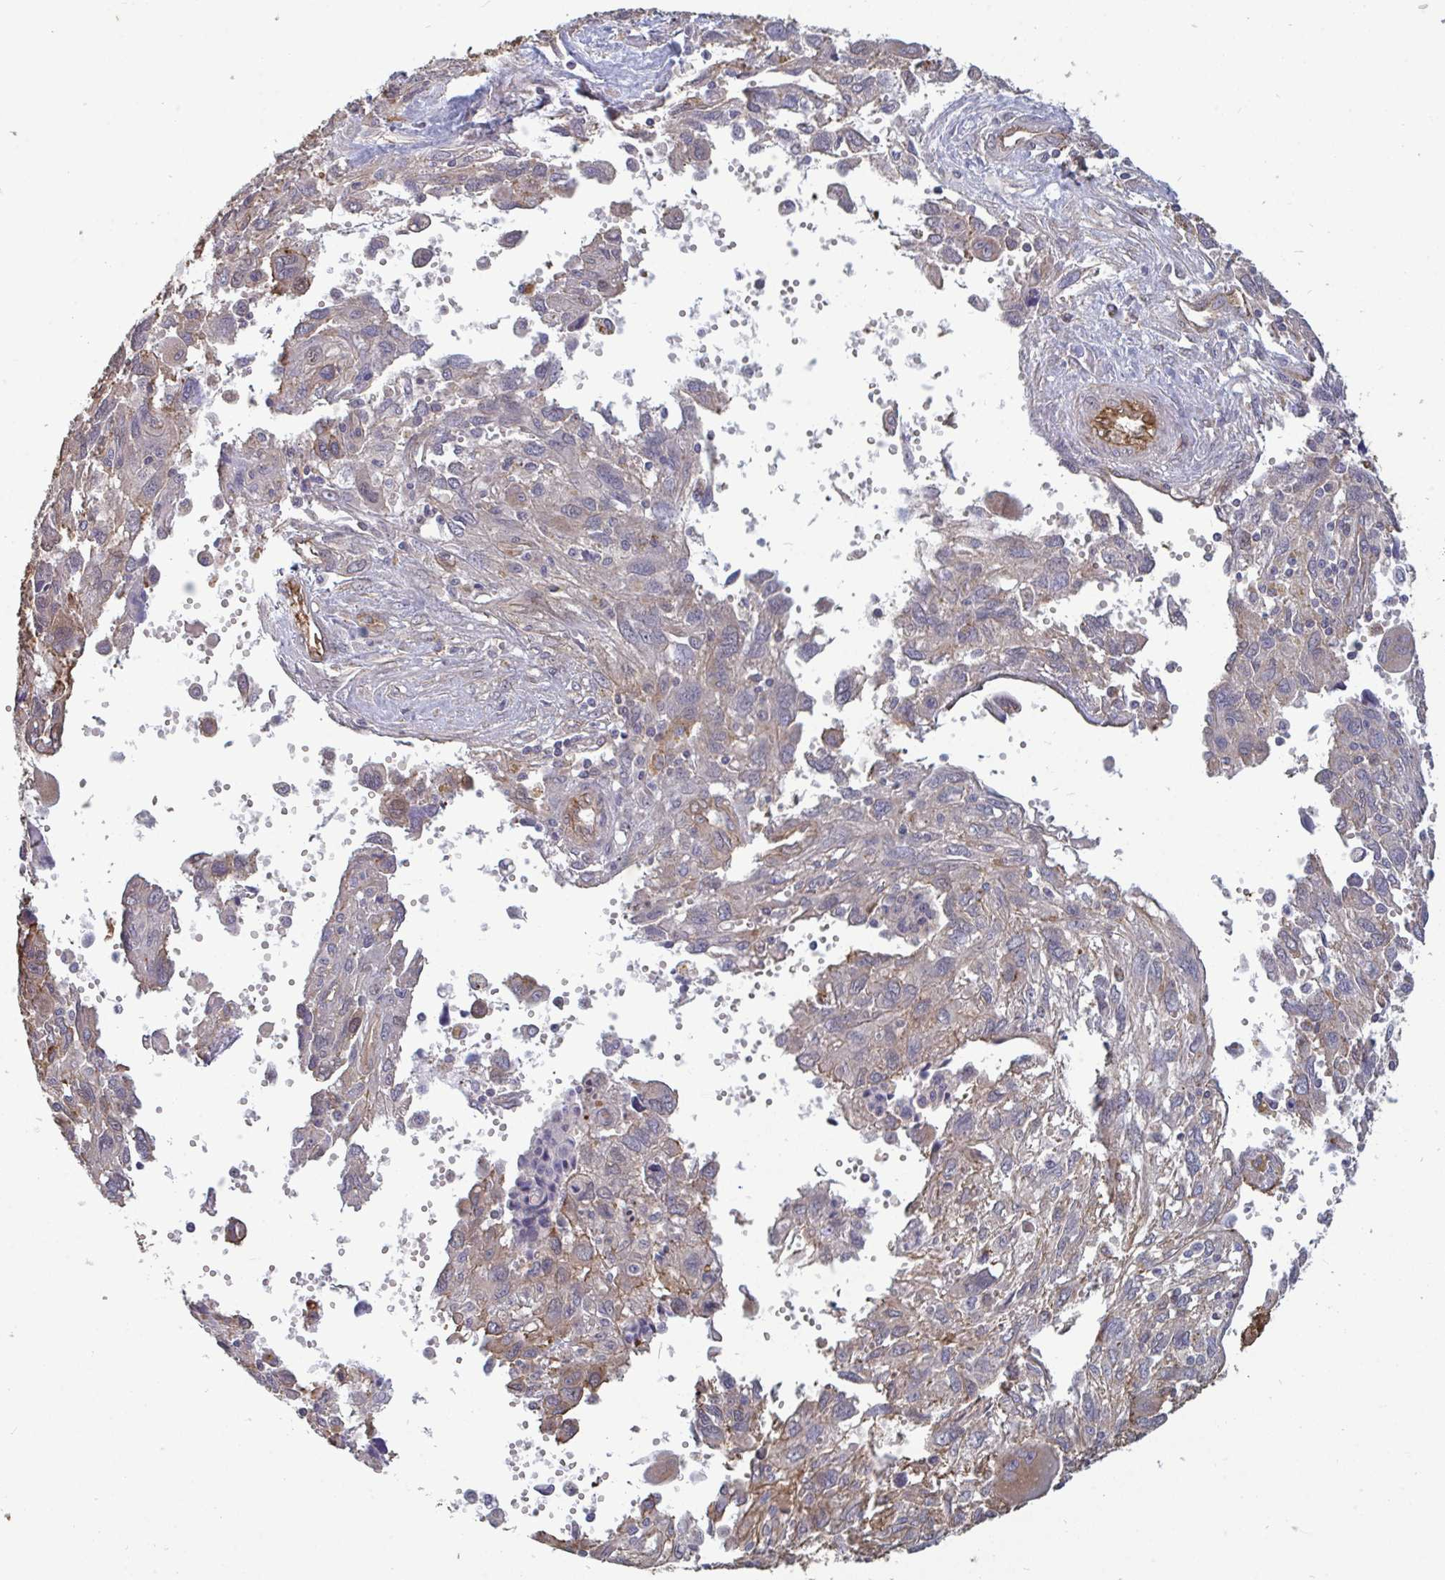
{"staining": {"intensity": "weak", "quantity": "<25%", "location": "cytoplasmic/membranous"}, "tissue": "pancreatic cancer", "cell_type": "Tumor cells", "image_type": "cancer", "snomed": [{"axis": "morphology", "description": "Adenocarcinoma, NOS"}, {"axis": "topography", "description": "Pancreas"}], "caption": "This is an immunohistochemistry (IHC) histopathology image of pancreatic adenocarcinoma. There is no positivity in tumor cells.", "gene": "ISCU", "patient": {"sex": "female", "age": 47}}